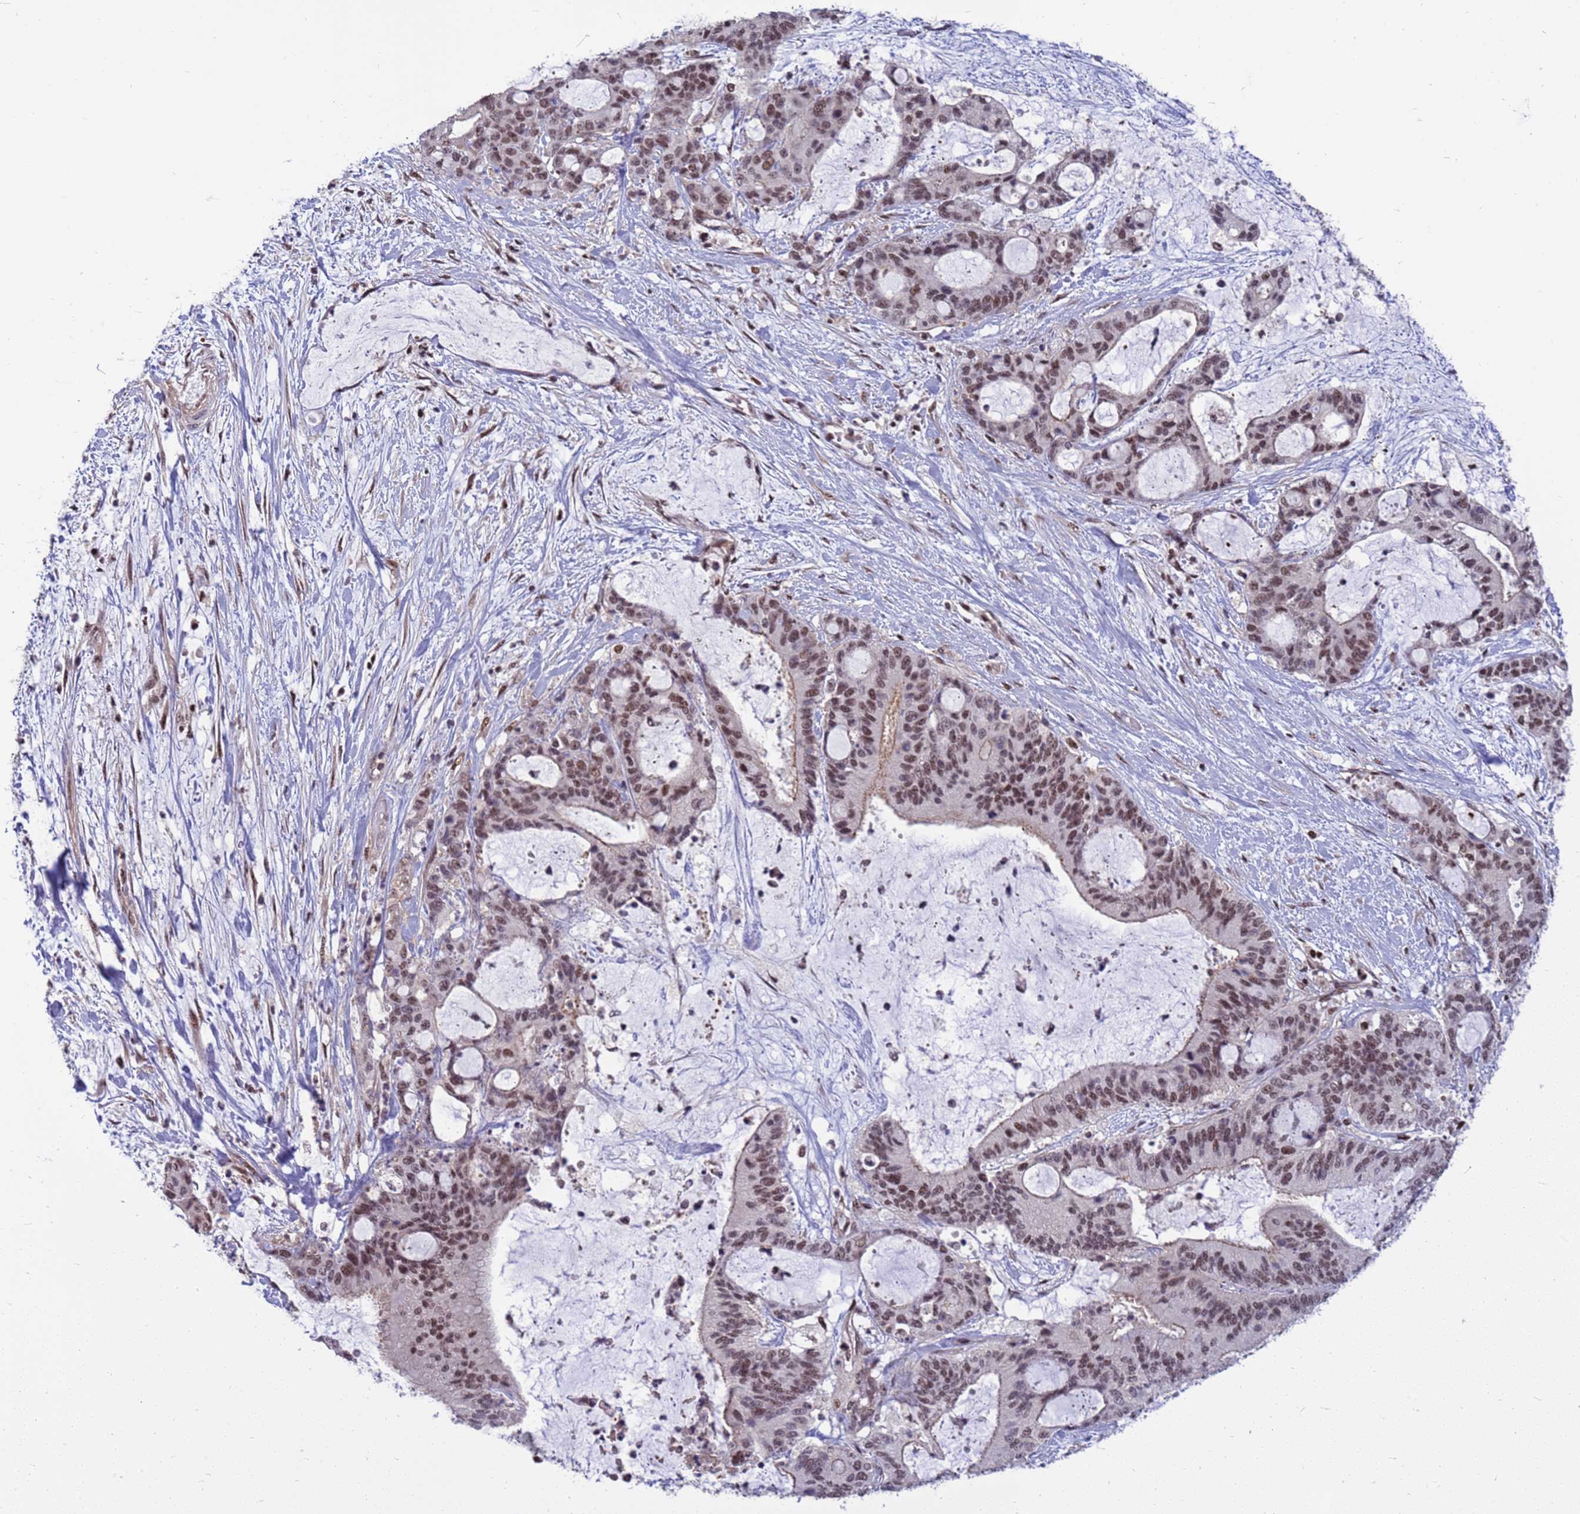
{"staining": {"intensity": "moderate", "quantity": ">75%", "location": "nuclear"}, "tissue": "liver cancer", "cell_type": "Tumor cells", "image_type": "cancer", "snomed": [{"axis": "morphology", "description": "Normal tissue, NOS"}, {"axis": "morphology", "description": "Cholangiocarcinoma"}, {"axis": "topography", "description": "Liver"}, {"axis": "topography", "description": "Peripheral nerve tissue"}], "caption": "Immunohistochemical staining of liver cancer (cholangiocarcinoma) reveals medium levels of moderate nuclear protein staining in about >75% of tumor cells.", "gene": "NSL1", "patient": {"sex": "female", "age": 73}}